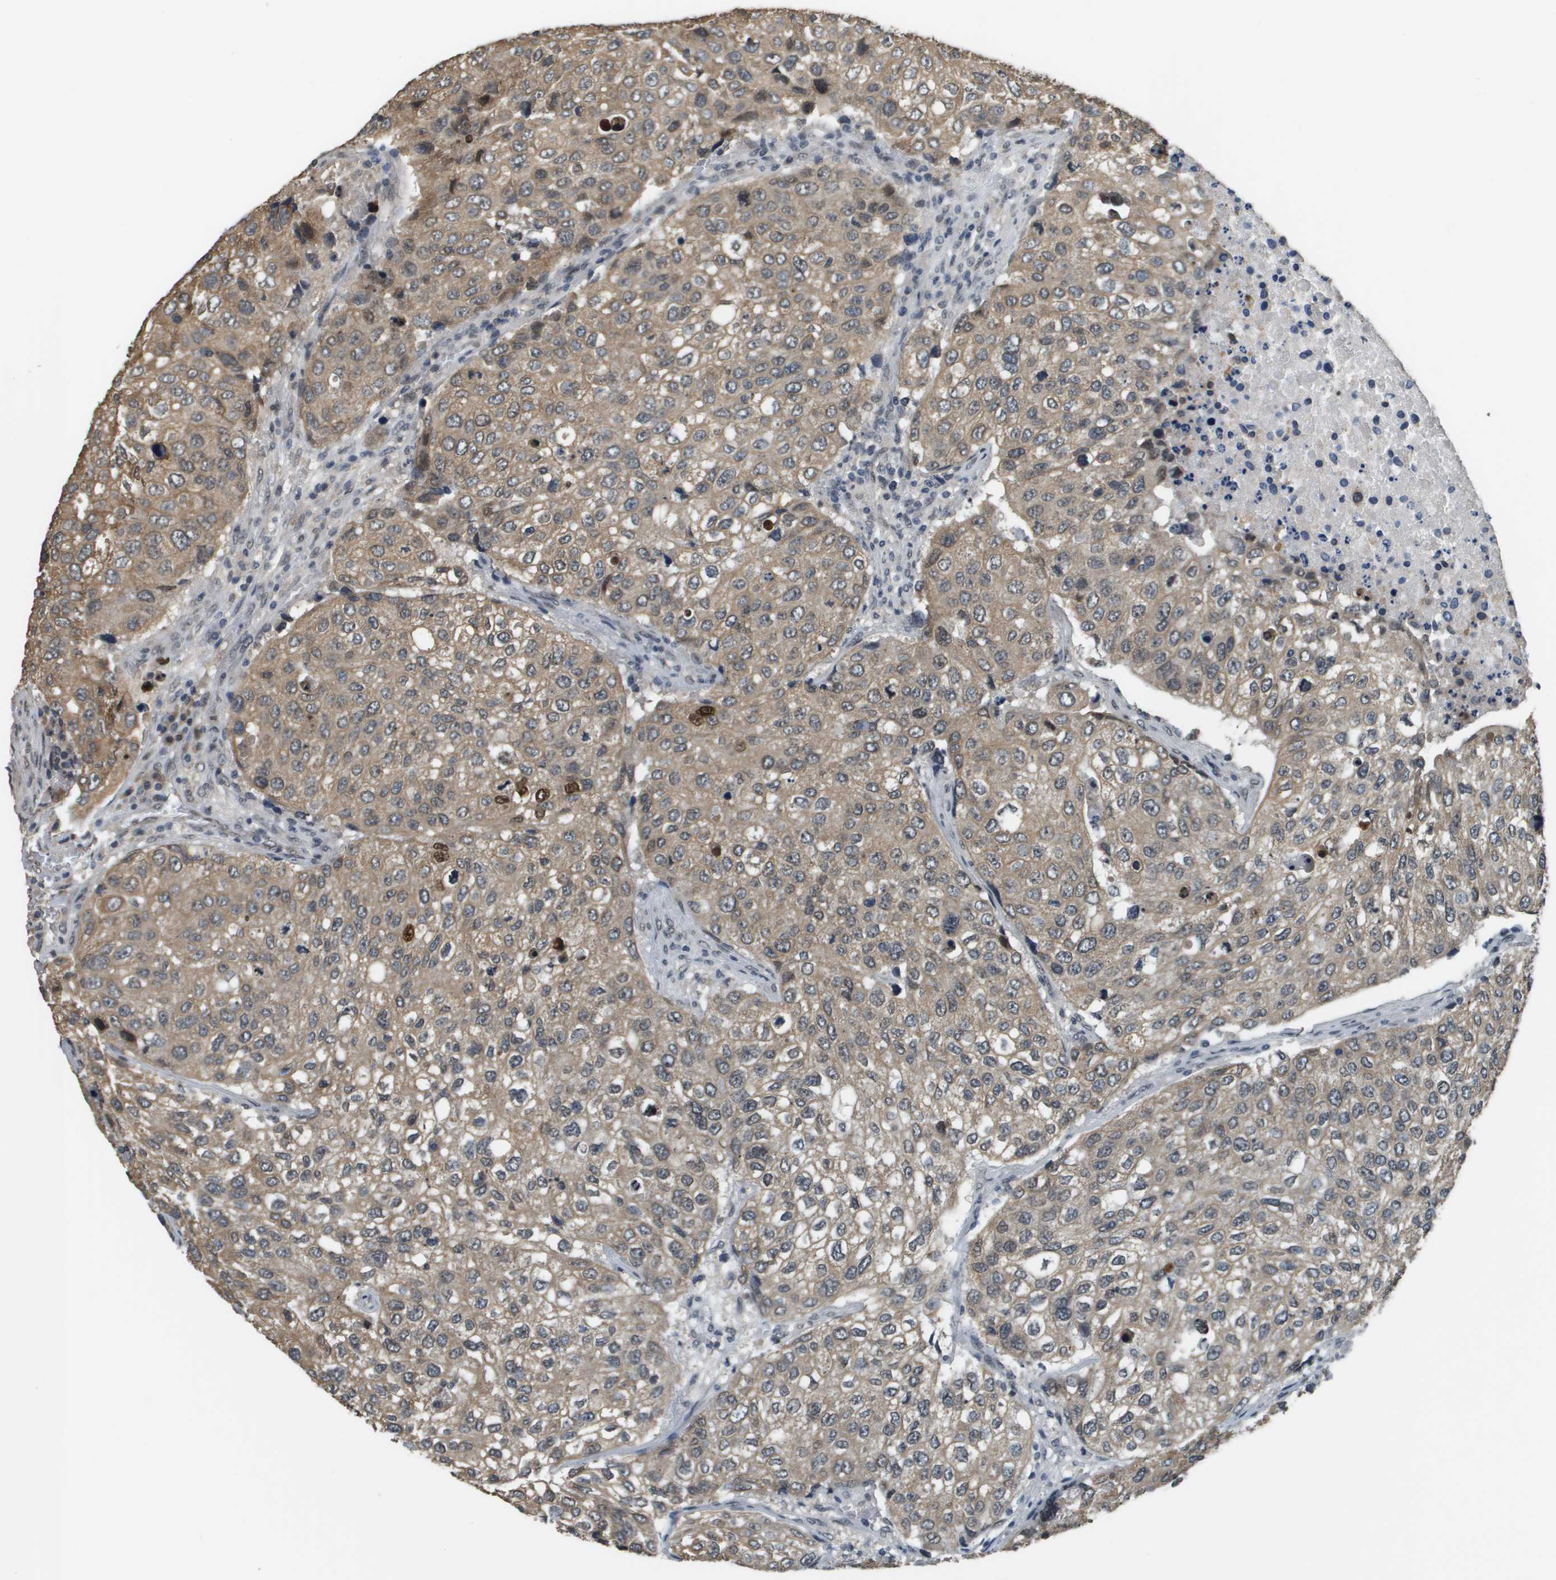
{"staining": {"intensity": "weak", "quantity": ">75%", "location": "cytoplasmic/membranous,nuclear"}, "tissue": "urothelial cancer", "cell_type": "Tumor cells", "image_type": "cancer", "snomed": [{"axis": "morphology", "description": "Urothelial carcinoma, High grade"}, {"axis": "topography", "description": "Lymph node"}, {"axis": "topography", "description": "Urinary bladder"}], "caption": "The image demonstrates a brown stain indicating the presence of a protein in the cytoplasmic/membranous and nuclear of tumor cells in urothelial carcinoma (high-grade). The staining was performed using DAB (3,3'-diaminobenzidine) to visualize the protein expression in brown, while the nuclei were stained in blue with hematoxylin (Magnification: 20x).", "gene": "FANCC", "patient": {"sex": "male", "age": 51}}